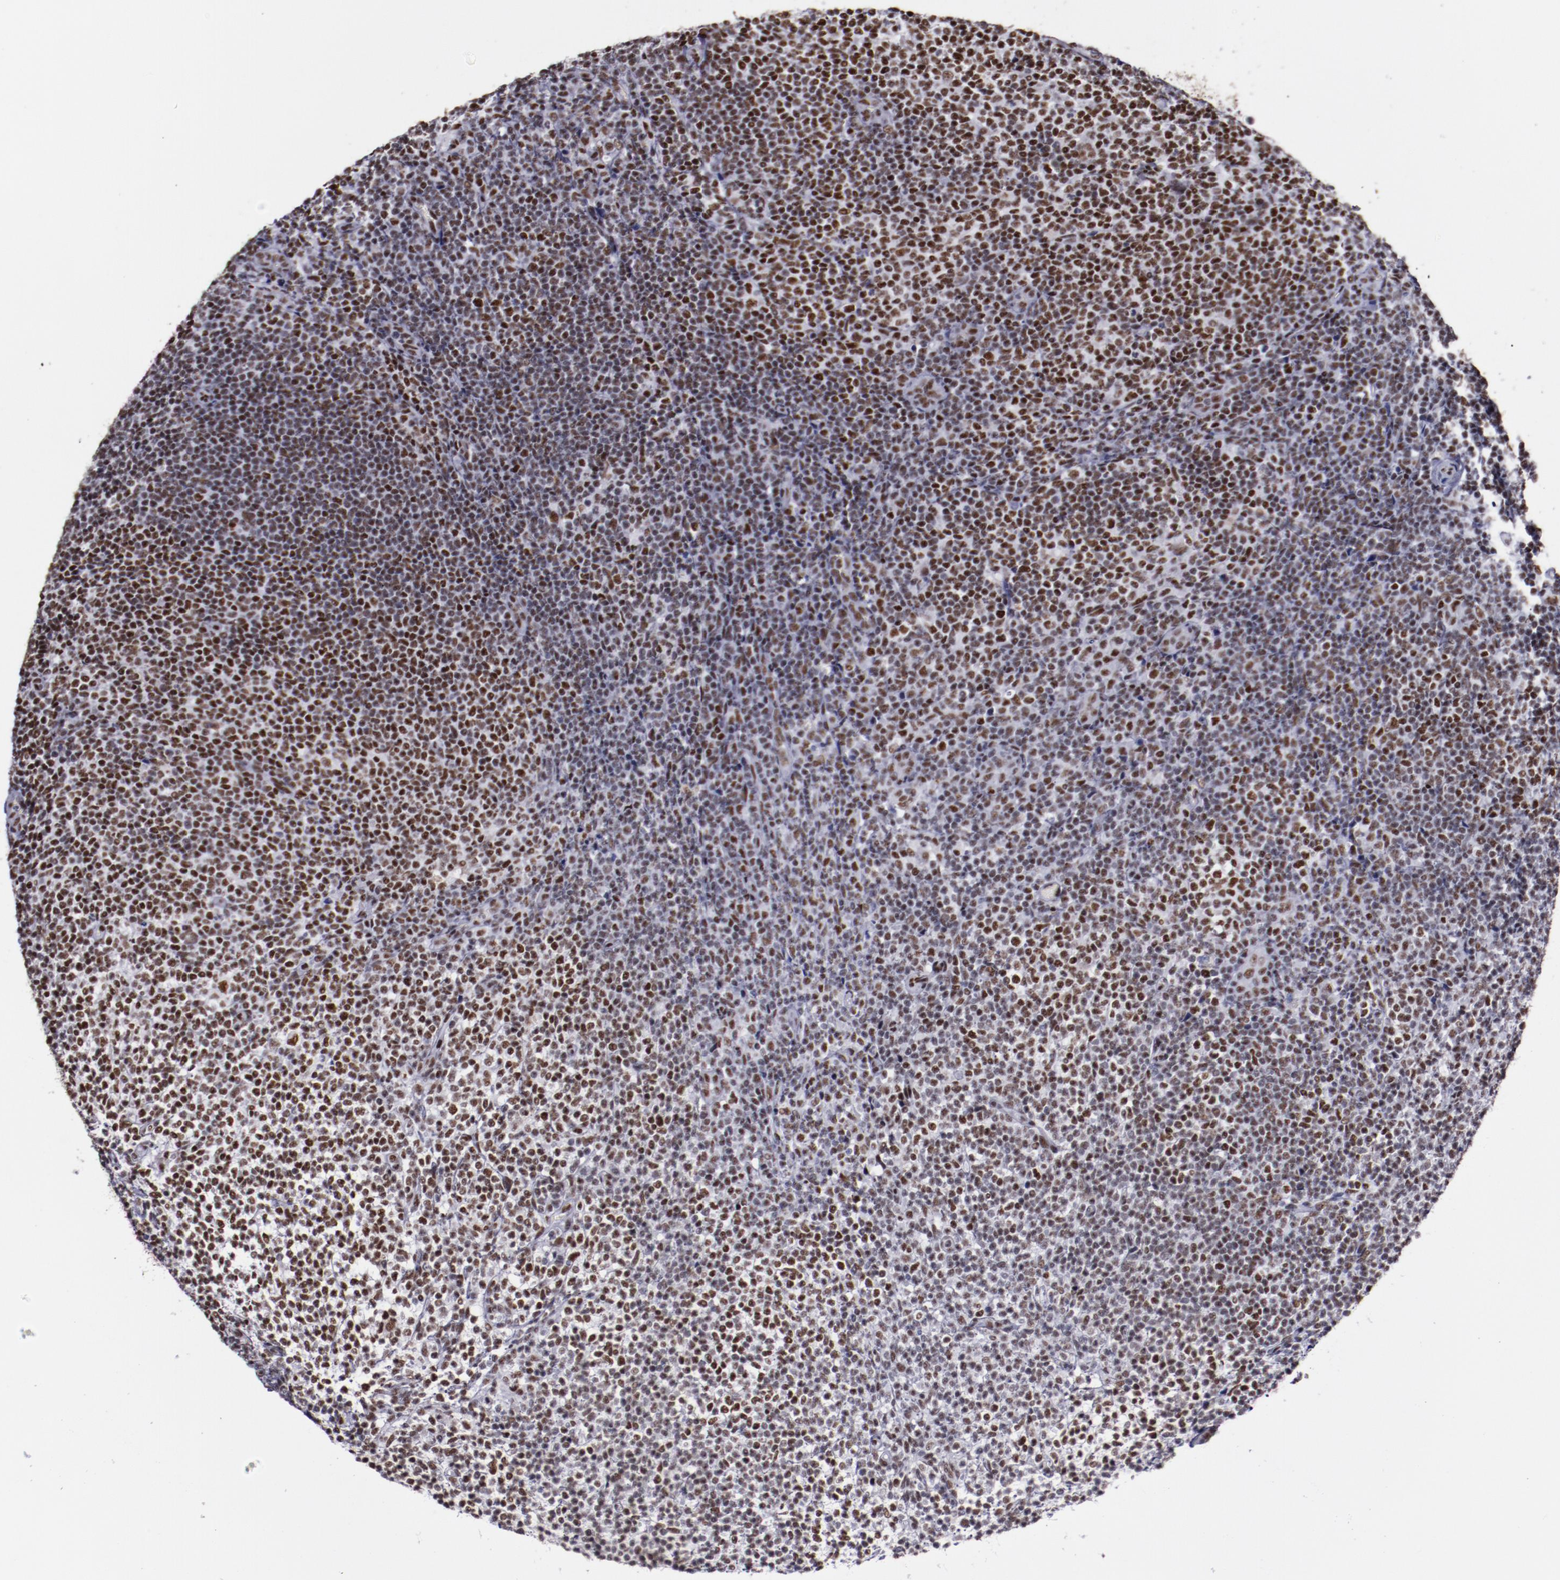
{"staining": {"intensity": "strong", "quantity": "25%-75%", "location": "nuclear"}, "tissue": "lymphoma", "cell_type": "Tumor cells", "image_type": "cancer", "snomed": [{"axis": "morphology", "description": "Malignant lymphoma, non-Hodgkin's type, Low grade"}, {"axis": "topography", "description": "Lymph node"}], "caption": "This is an image of IHC staining of lymphoma, which shows strong positivity in the nuclear of tumor cells.", "gene": "PPP4R3A", "patient": {"sex": "female", "age": 76}}